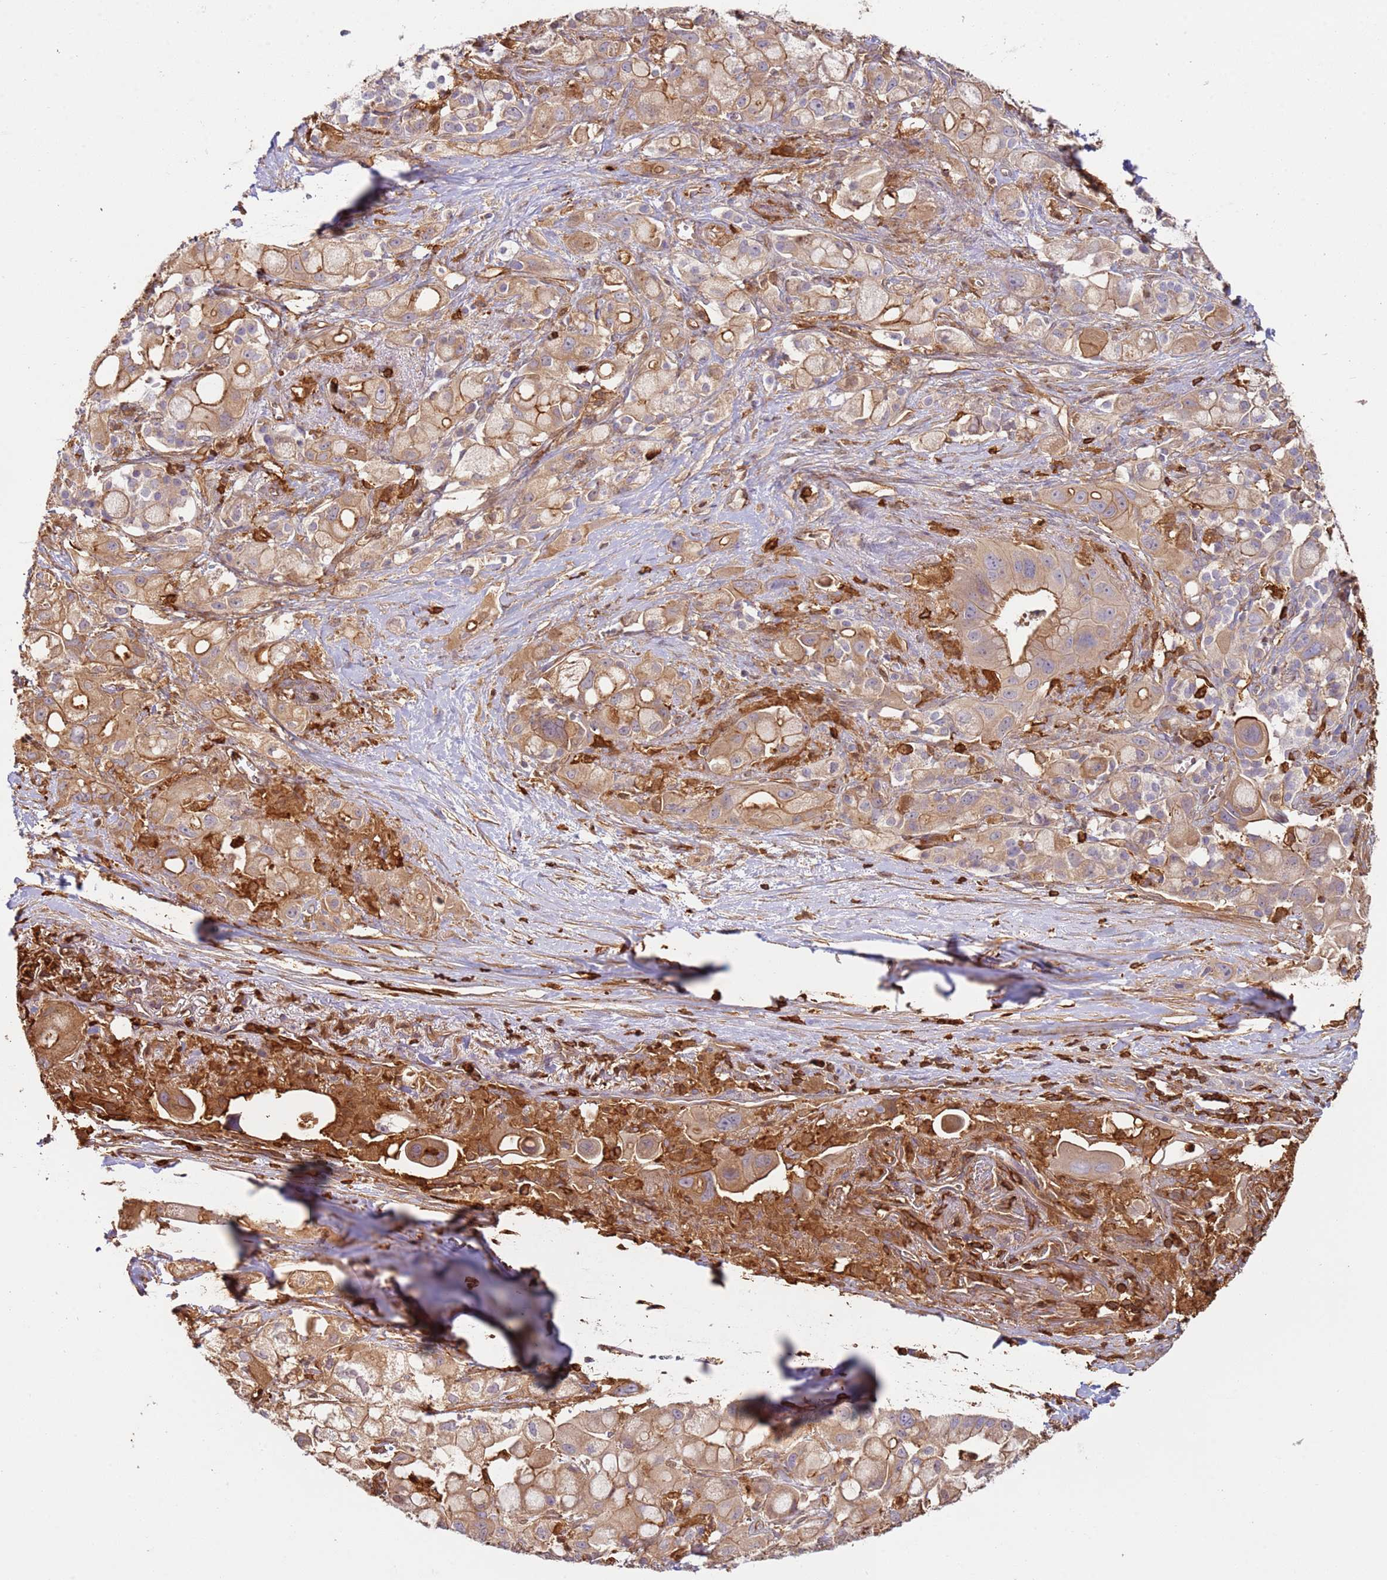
{"staining": {"intensity": "moderate", "quantity": ">75%", "location": "cytoplasmic/membranous"}, "tissue": "pancreatic cancer", "cell_type": "Tumor cells", "image_type": "cancer", "snomed": [{"axis": "morphology", "description": "Adenocarcinoma, NOS"}, {"axis": "topography", "description": "Pancreas"}], "caption": "This histopathology image exhibits immunohistochemistry (IHC) staining of pancreatic cancer (adenocarcinoma), with medium moderate cytoplasmic/membranous staining in approximately >75% of tumor cells.", "gene": "OR6P1", "patient": {"sex": "male", "age": 68}}